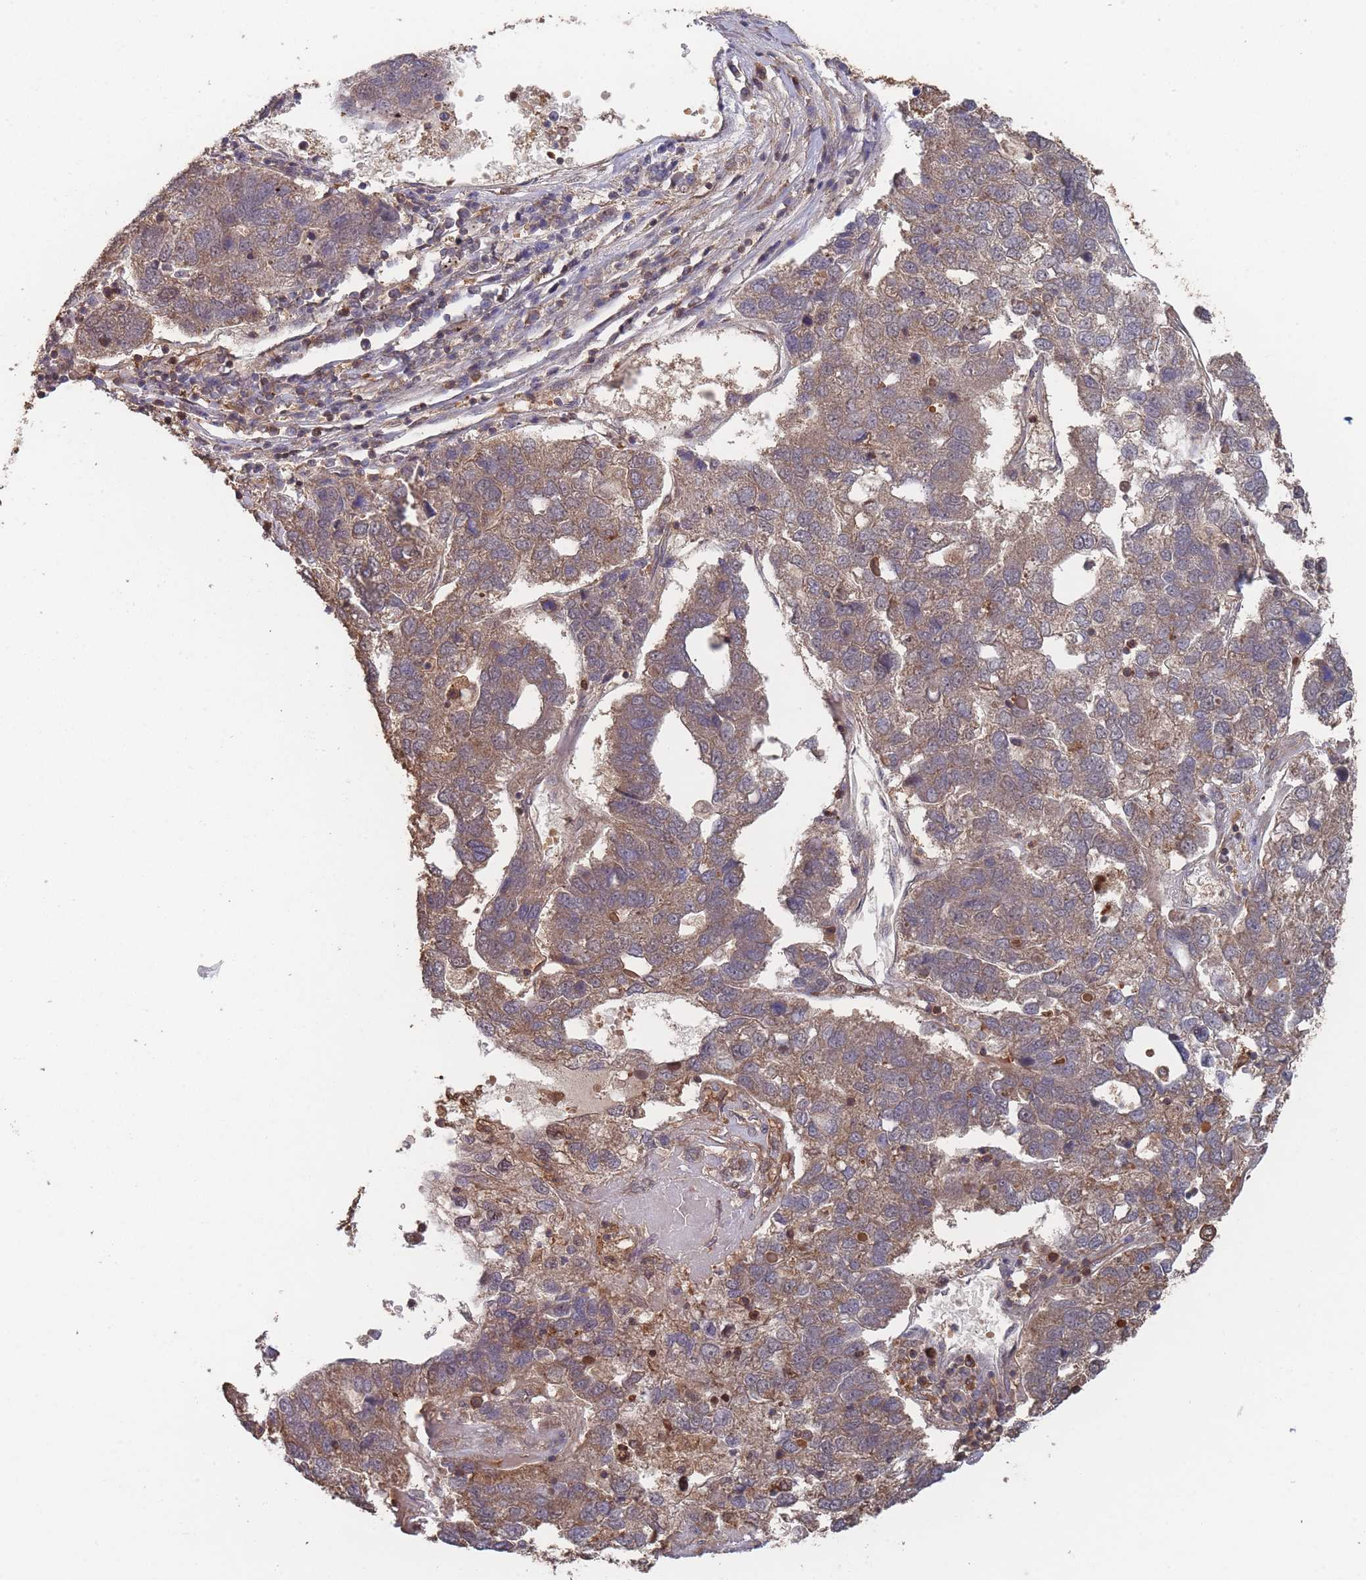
{"staining": {"intensity": "moderate", "quantity": ">75%", "location": "cytoplasmic/membranous"}, "tissue": "pancreatic cancer", "cell_type": "Tumor cells", "image_type": "cancer", "snomed": [{"axis": "morphology", "description": "Adenocarcinoma, NOS"}, {"axis": "topography", "description": "Pancreas"}], "caption": "The image exhibits staining of pancreatic adenocarcinoma, revealing moderate cytoplasmic/membranous protein staining (brown color) within tumor cells.", "gene": "SF3B1", "patient": {"sex": "female", "age": 61}}